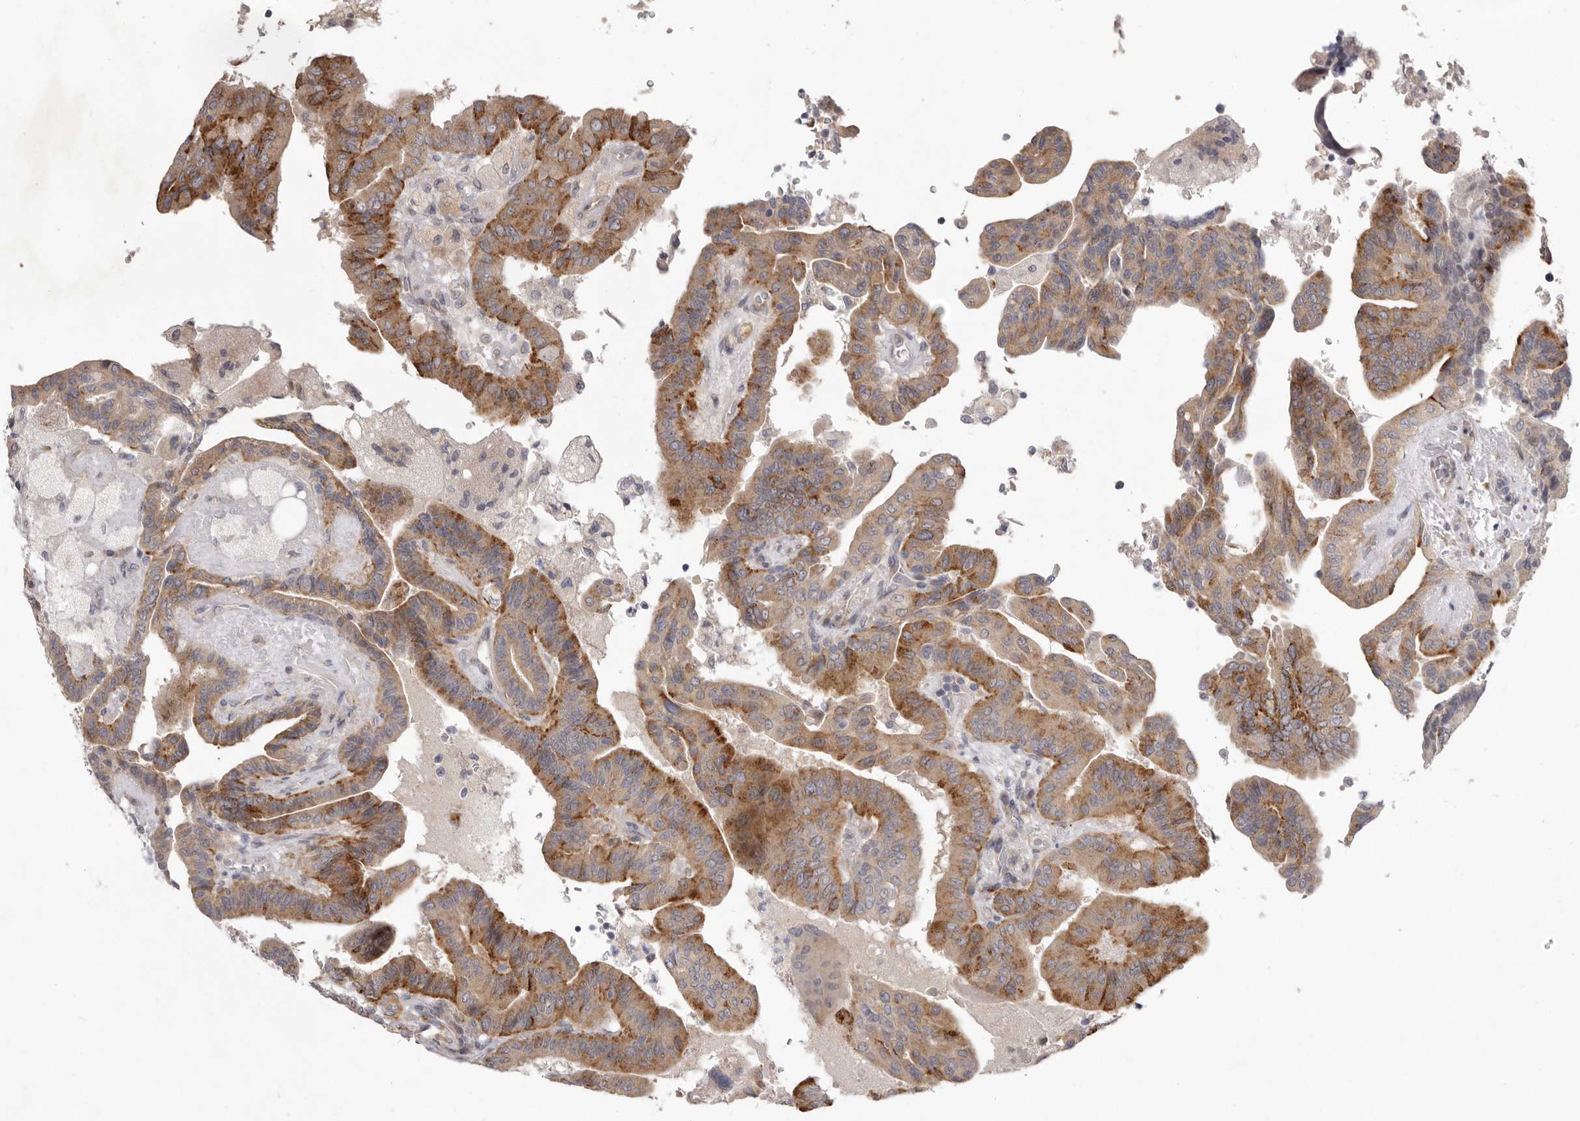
{"staining": {"intensity": "moderate", "quantity": ">75%", "location": "cytoplasmic/membranous"}, "tissue": "thyroid cancer", "cell_type": "Tumor cells", "image_type": "cancer", "snomed": [{"axis": "morphology", "description": "Papillary adenocarcinoma, NOS"}, {"axis": "topography", "description": "Thyroid gland"}], "caption": "Papillary adenocarcinoma (thyroid) stained for a protein (brown) reveals moderate cytoplasmic/membranous positive expression in approximately >75% of tumor cells.", "gene": "TBC1D8B", "patient": {"sex": "male", "age": 33}}